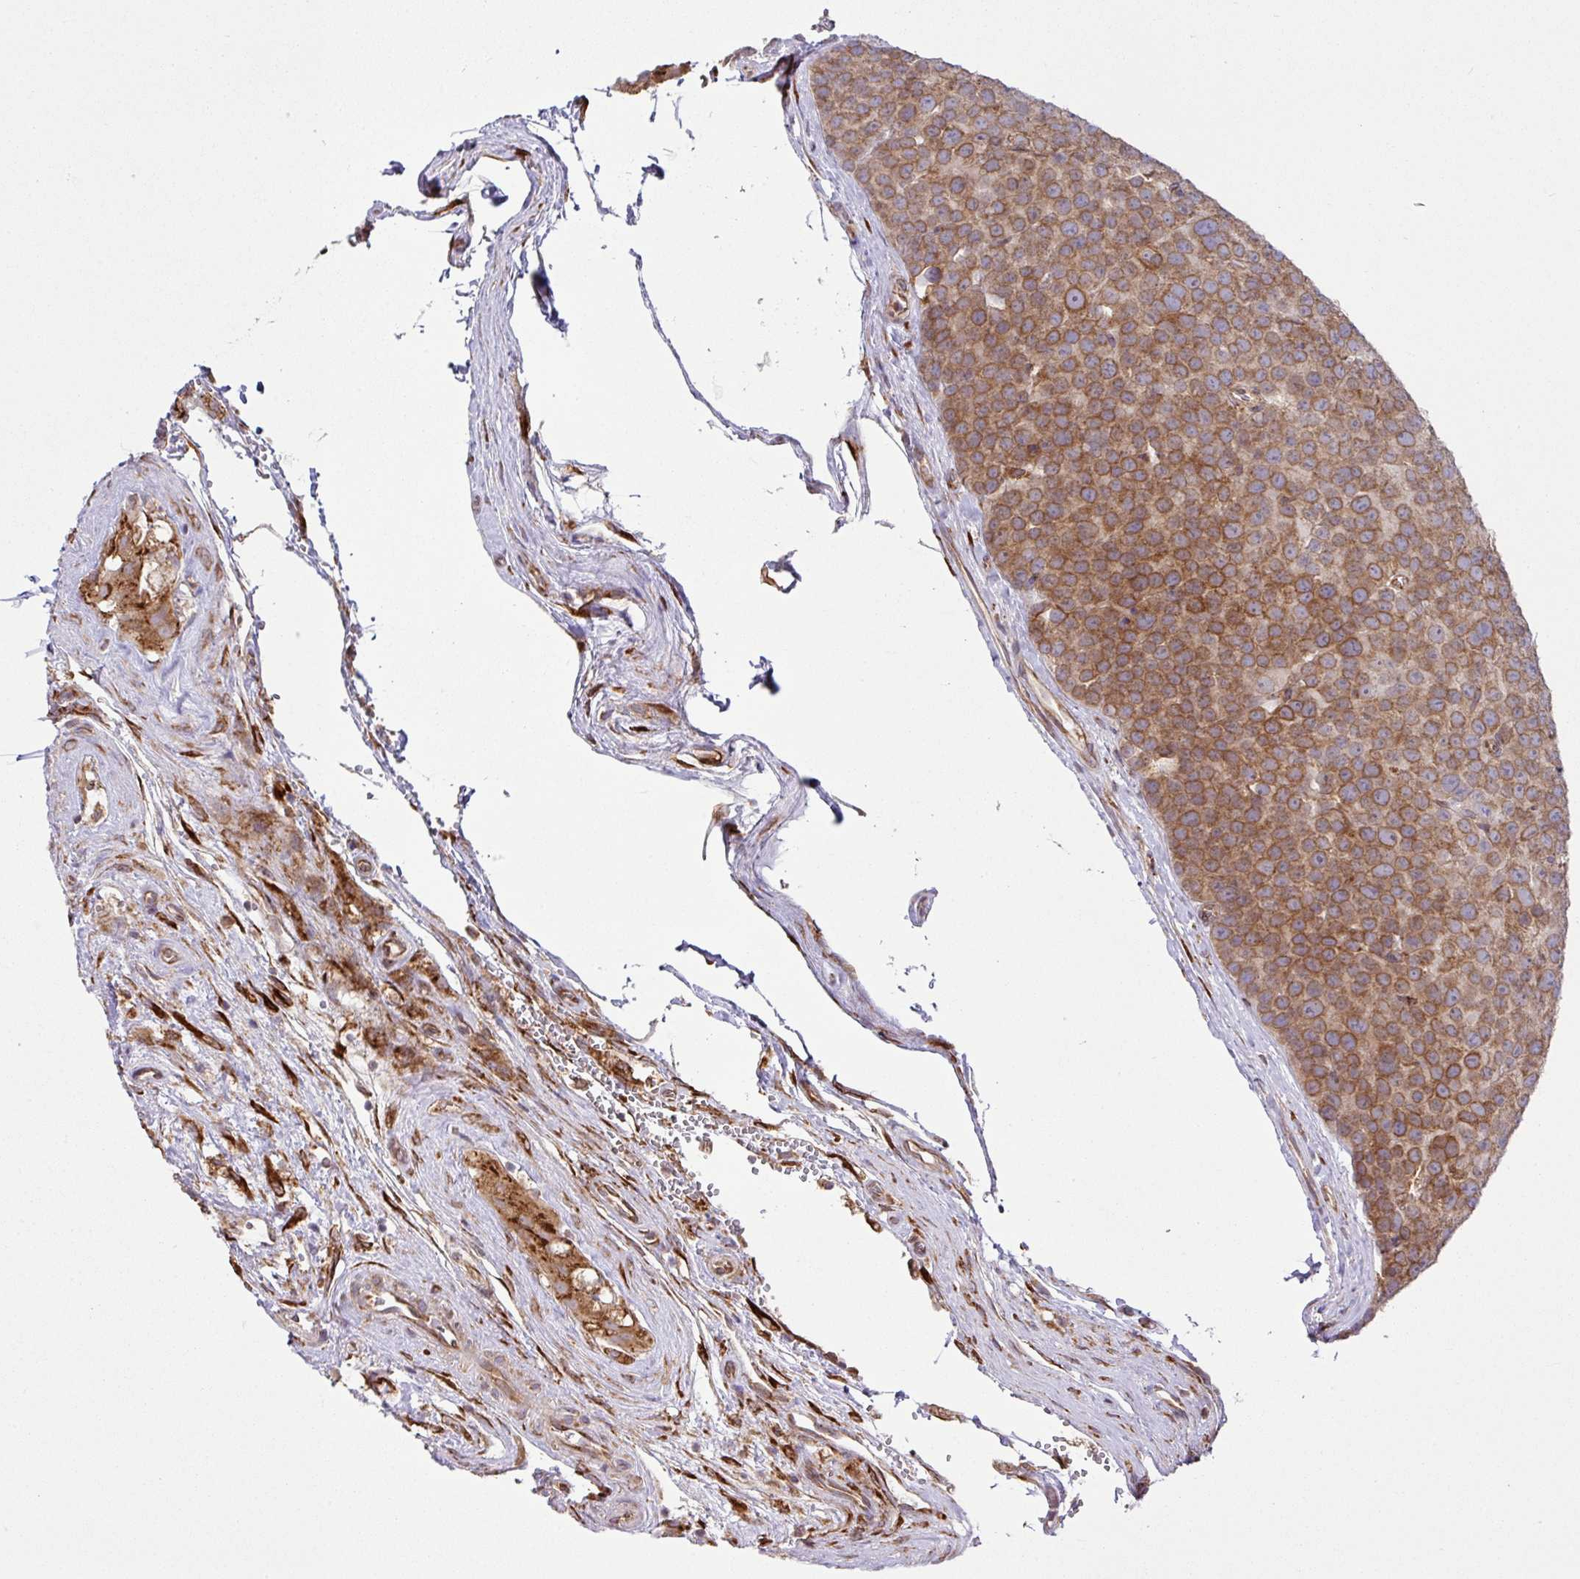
{"staining": {"intensity": "moderate", "quantity": ">75%", "location": "cytoplasmic/membranous"}, "tissue": "testis cancer", "cell_type": "Tumor cells", "image_type": "cancer", "snomed": [{"axis": "morphology", "description": "Seminoma, NOS"}, {"axis": "topography", "description": "Testis"}], "caption": "Human seminoma (testis) stained with a brown dye reveals moderate cytoplasmic/membranous positive positivity in approximately >75% of tumor cells.", "gene": "SLC39A7", "patient": {"sex": "male", "age": 71}}